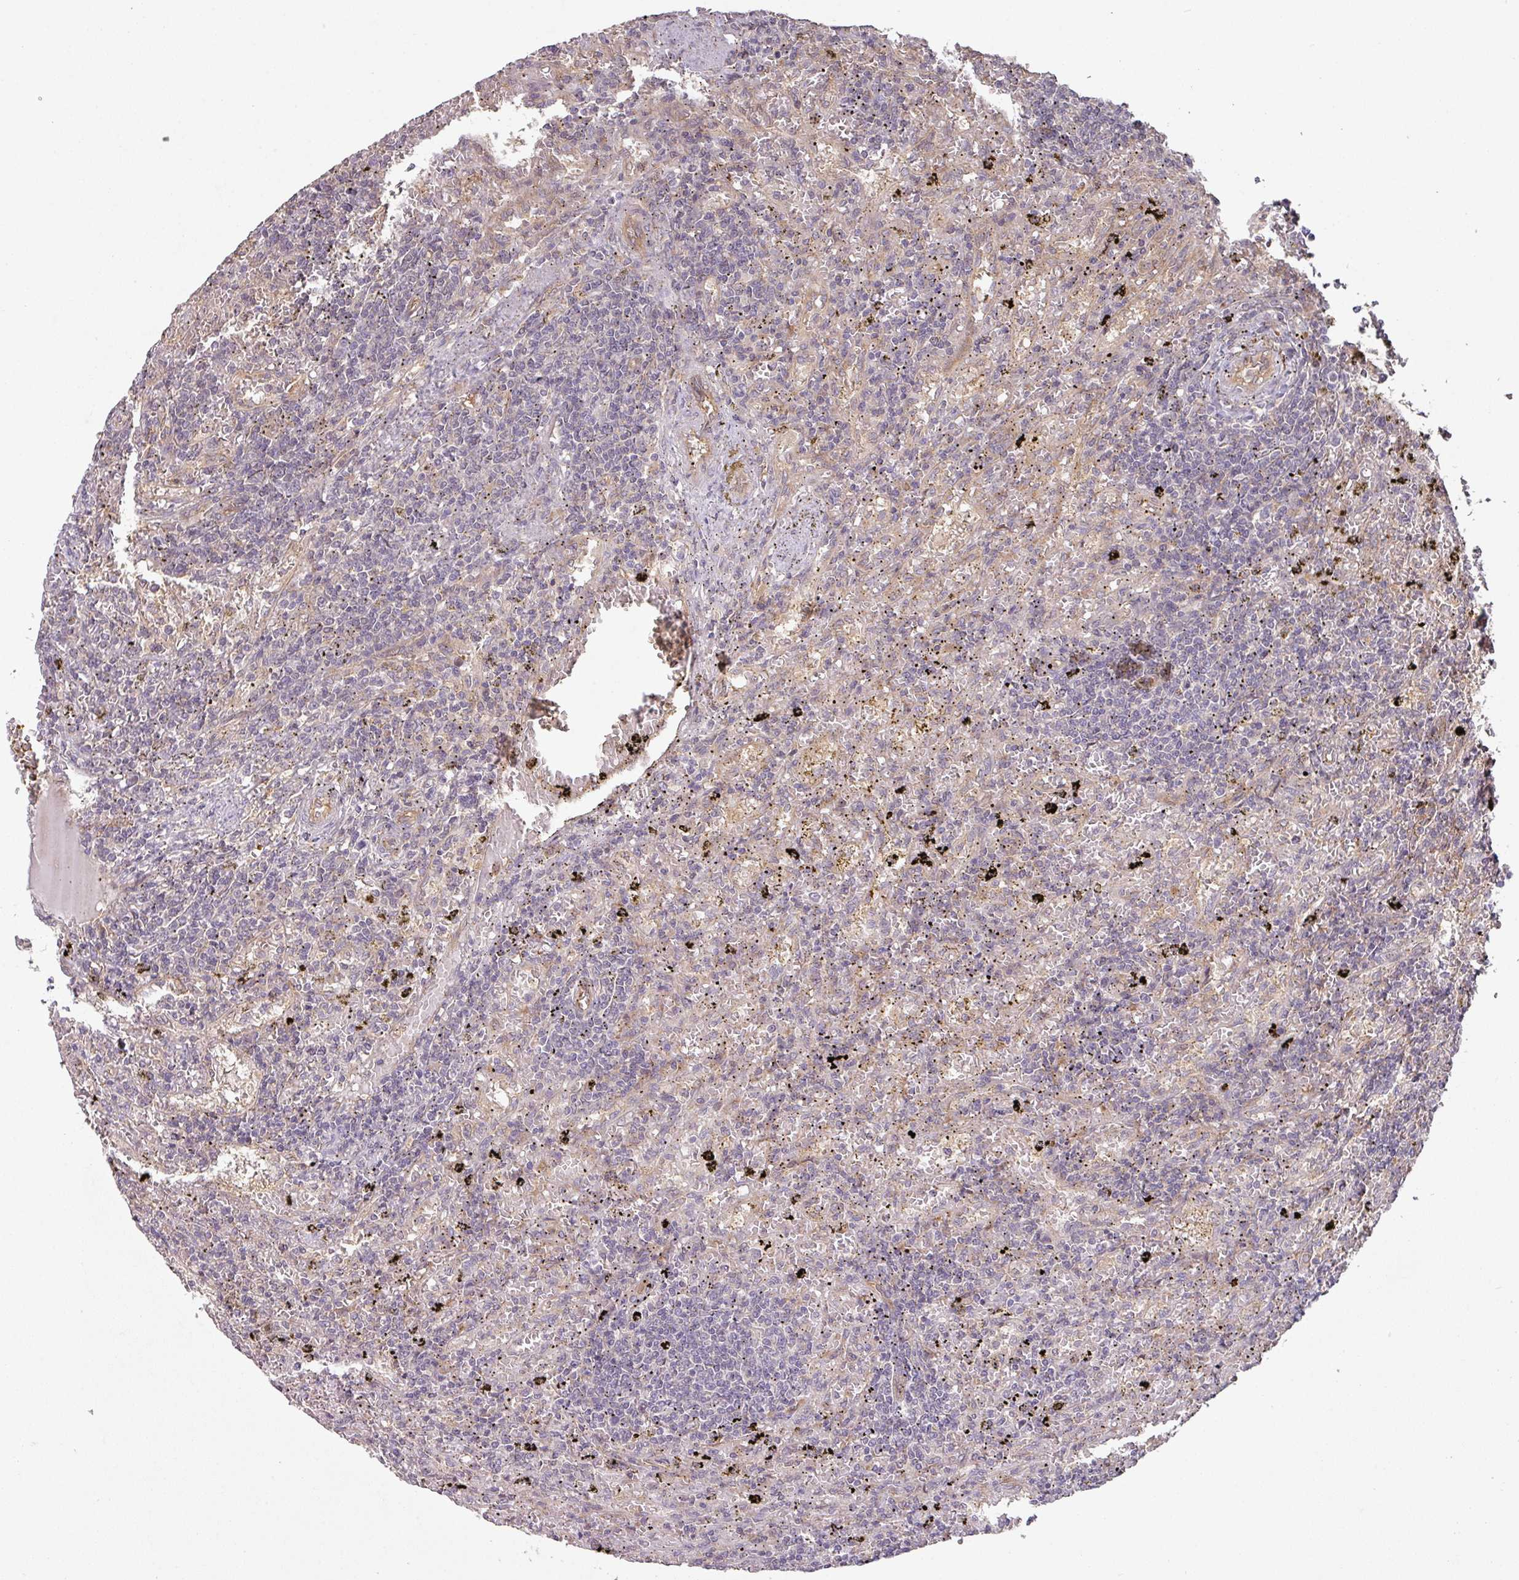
{"staining": {"intensity": "negative", "quantity": "none", "location": "none"}, "tissue": "lymphoma", "cell_type": "Tumor cells", "image_type": "cancer", "snomed": [{"axis": "morphology", "description": "Malignant lymphoma, non-Hodgkin's type, Low grade"}, {"axis": "topography", "description": "Spleen"}], "caption": "Image shows no protein expression in tumor cells of malignant lymphoma, non-Hodgkin's type (low-grade) tissue.", "gene": "CYFIP2", "patient": {"sex": "male", "age": 76}}